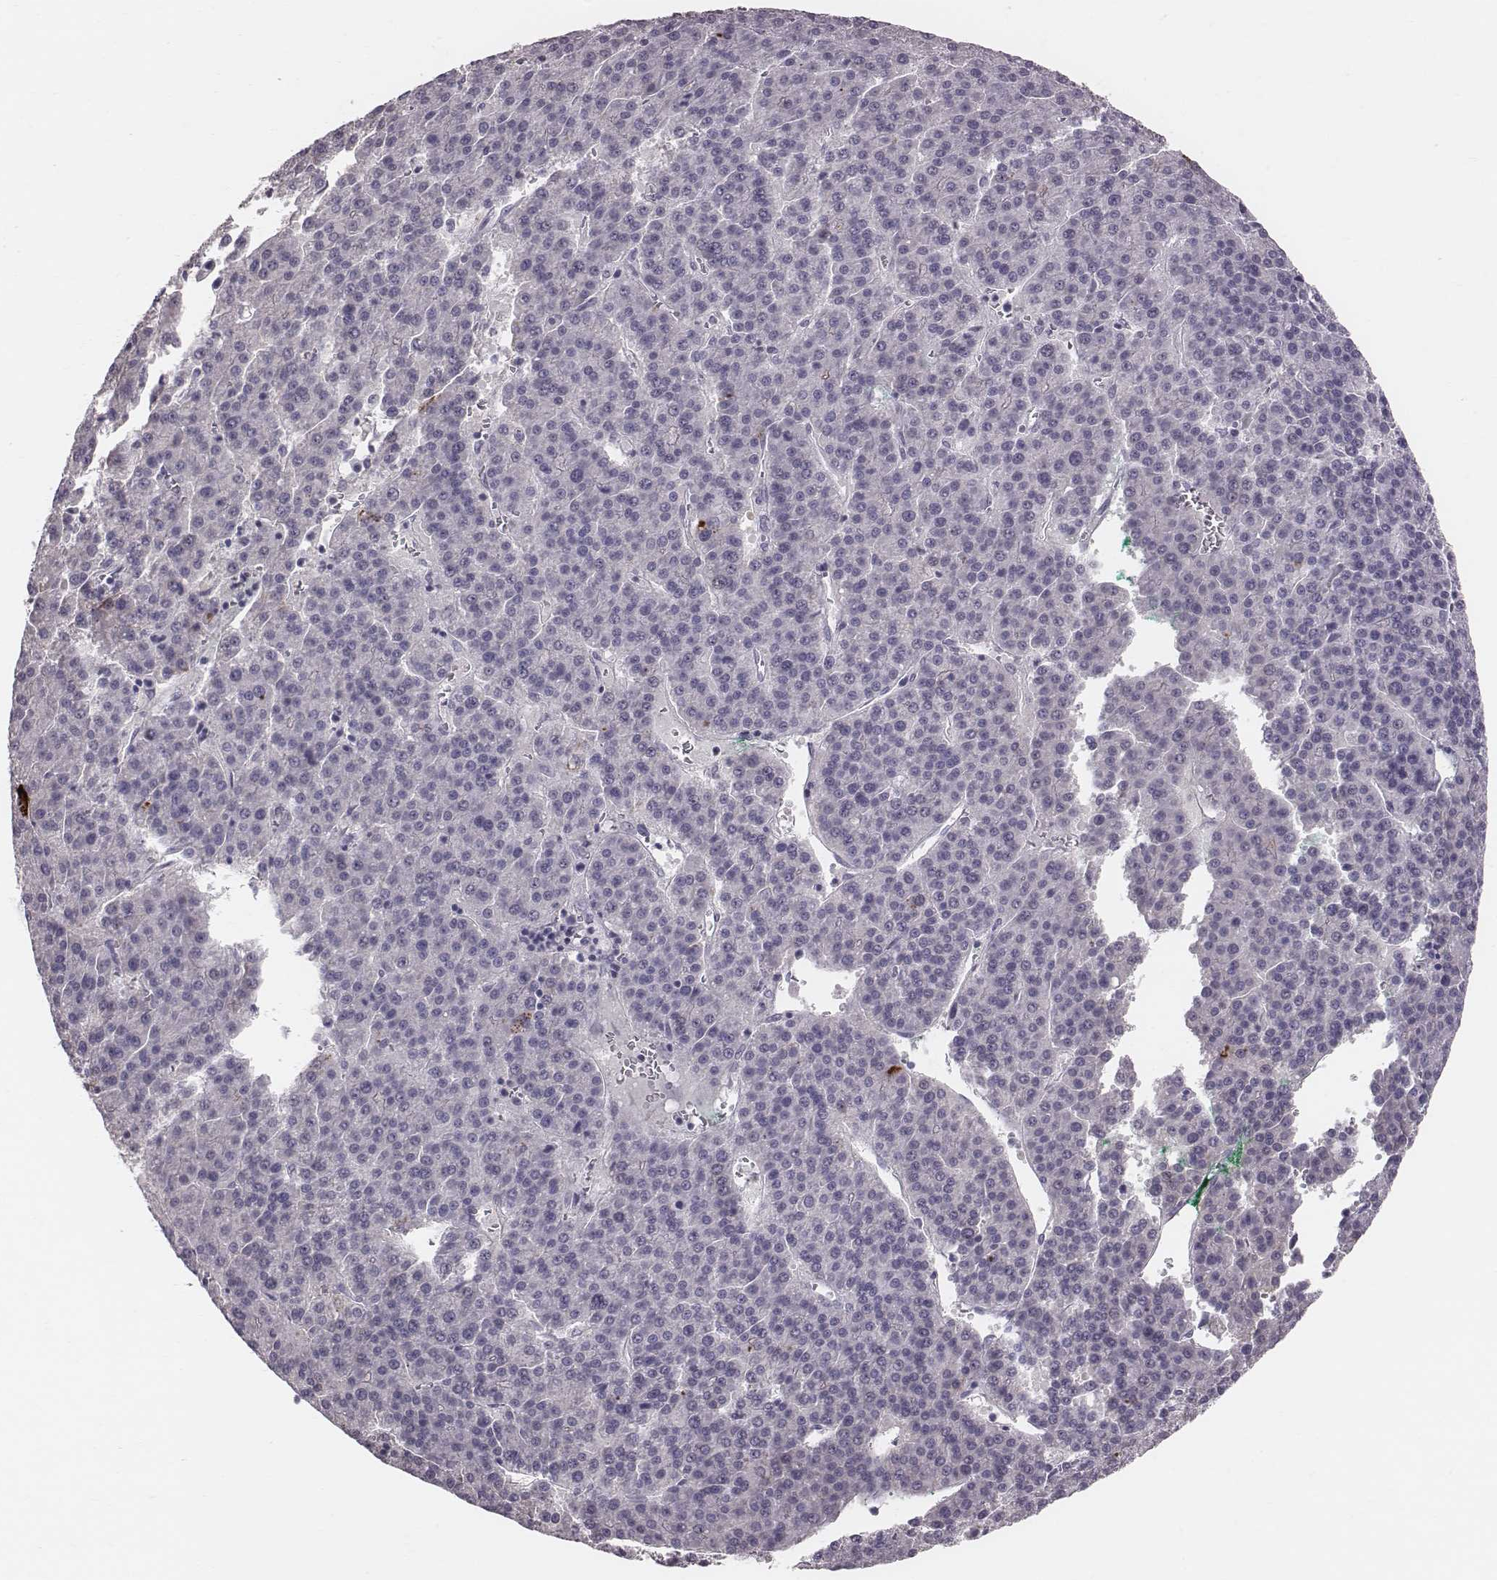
{"staining": {"intensity": "negative", "quantity": "none", "location": "none"}, "tissue": "liver cancer", "cell_type": "Tumor cells", "image_type": "cancer", "snomed": [{"axis": "morphology", "description": "Carcinoma, Hepatocellular, NOS"}, {"axis": "topography", "description": "Liver"}], "caption": "There is no significant staining in tumor cells of liver cancer.", "gene": "CFTR", "patient": {"sex": "female", "age": 58}}